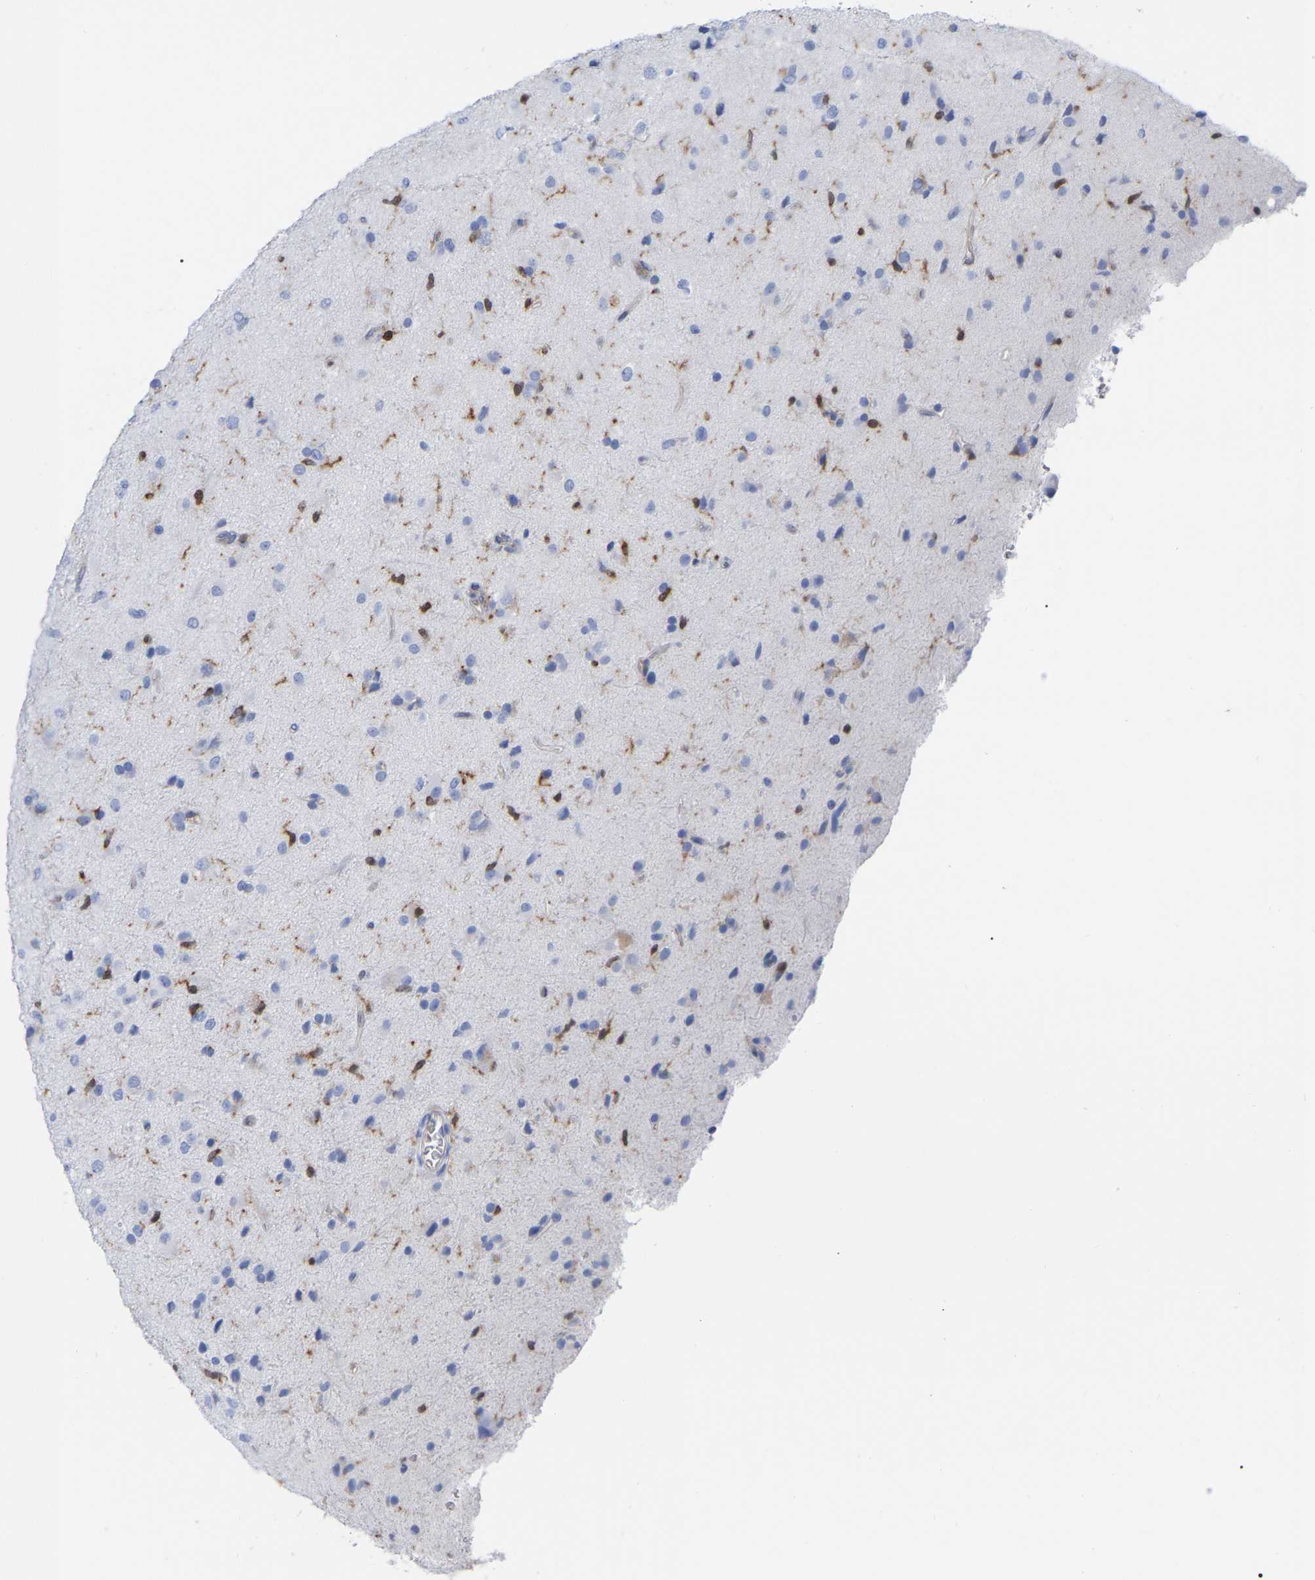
{"staining": {"intensity": "negative", "quantity": "none", "location": "none"}, "tissue": "glioma", "cell_type": "Tumor cells", "image_type": "cancer", "snomed": [{"axis": "morphology", "description": "Glioma, malignant, Low grade"}, {"axis": "topography", "description": "Brain"}], "caption": "The image shows no staining of tumor cells in low-grade glioma (malignant).", "gene": "GIMAP4", "patient": {"sex": "male", "age": 65}}